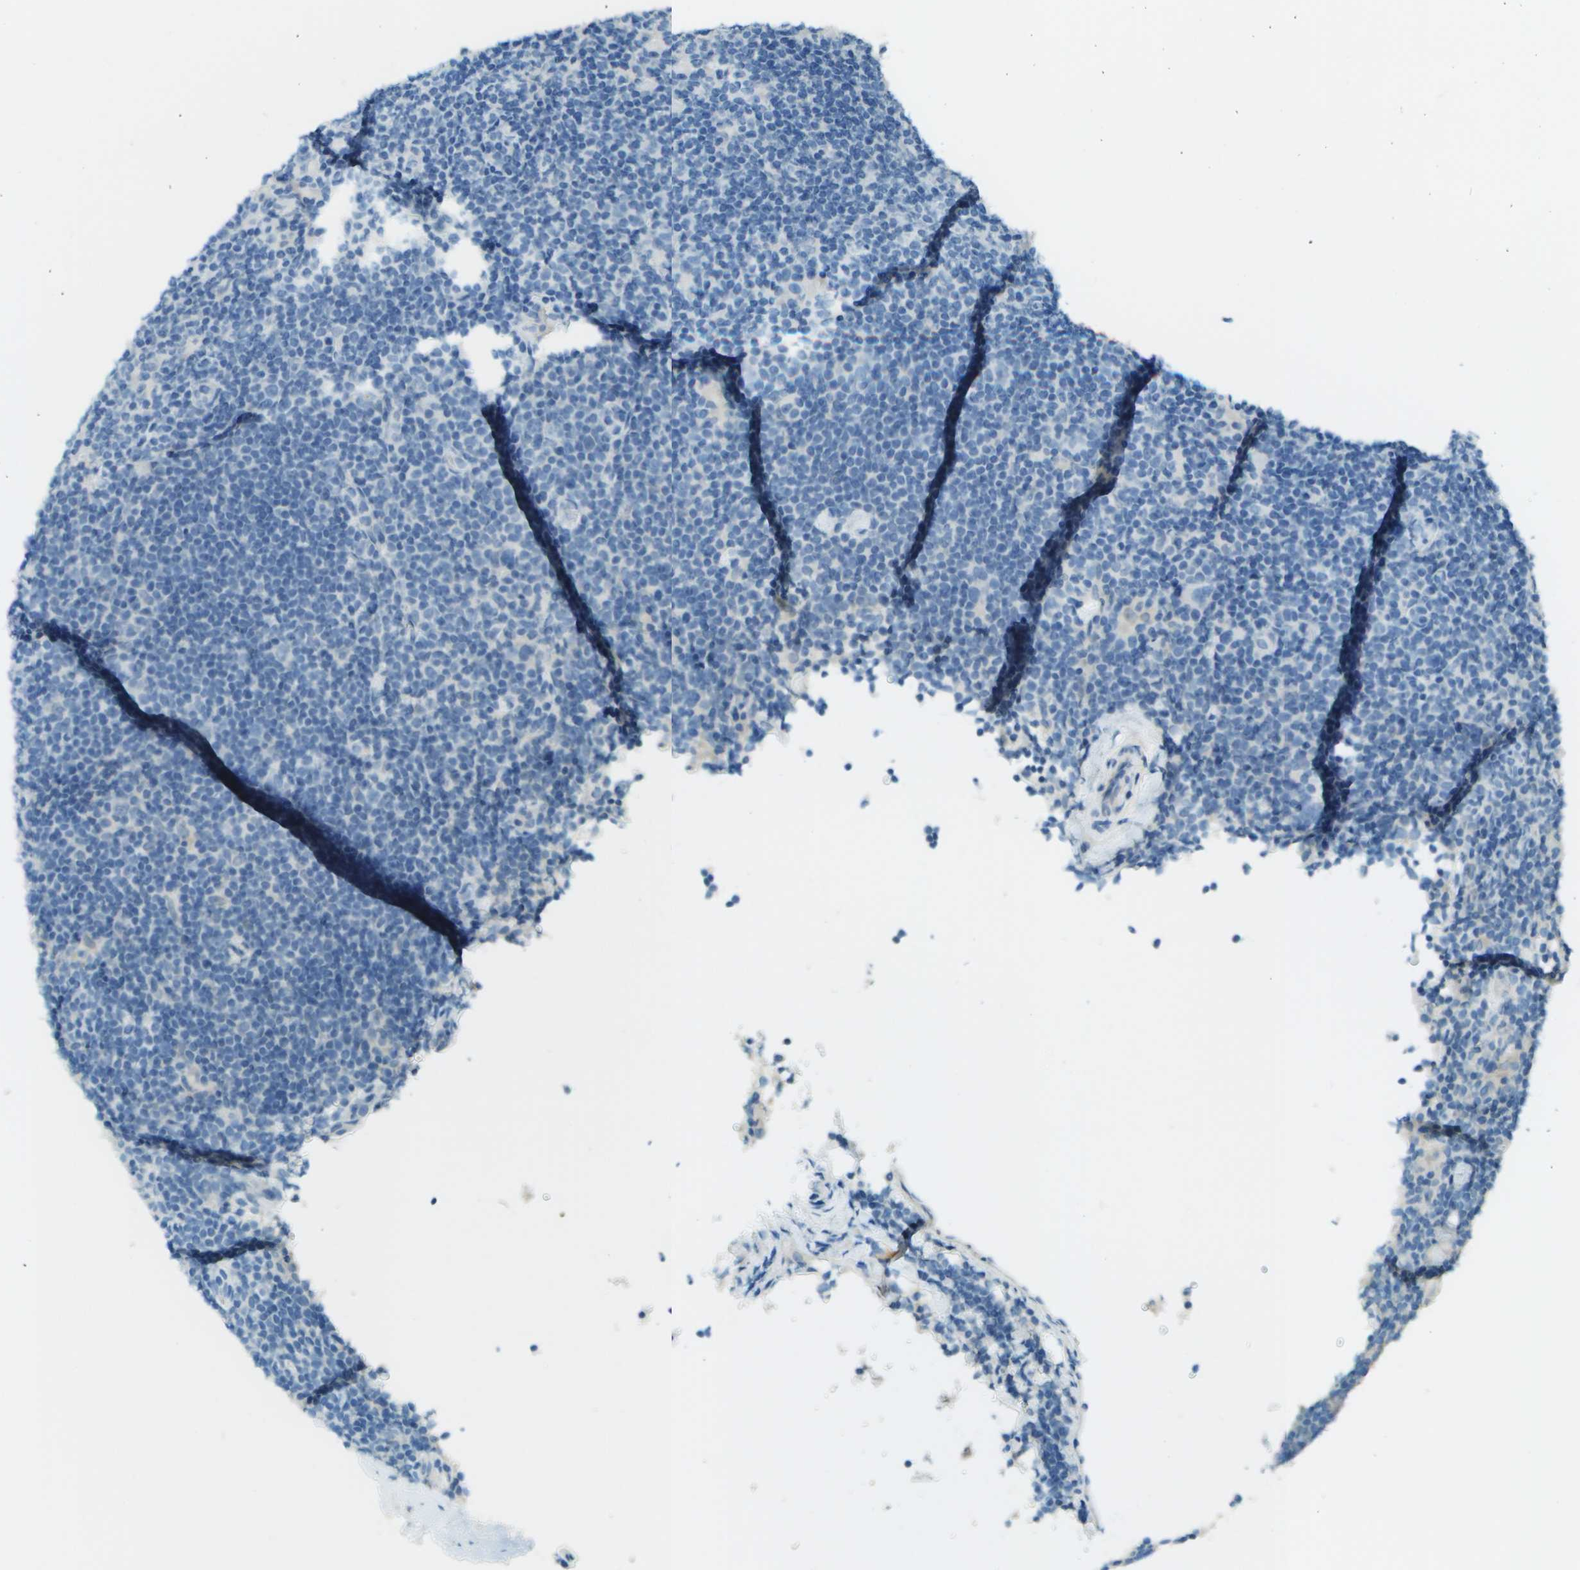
{"staining": {"intensity": "negative", "quantity": "none", "location": "none"}, "tissue": "lymphoma", "cell_type": "Tumor cells", "image_type": "cancer", "snomed": [{"axis": "morphology", "description": "Hodgkin's disease, NOS"}, {"axis": "topography", "description": "Lymph node"}], "caption": "Immunohistochemical staining of lymphoma shows no significant positivity in tumor cells.", "gene": "LGI2", "patient": {"sex": "female", "age": 57}}